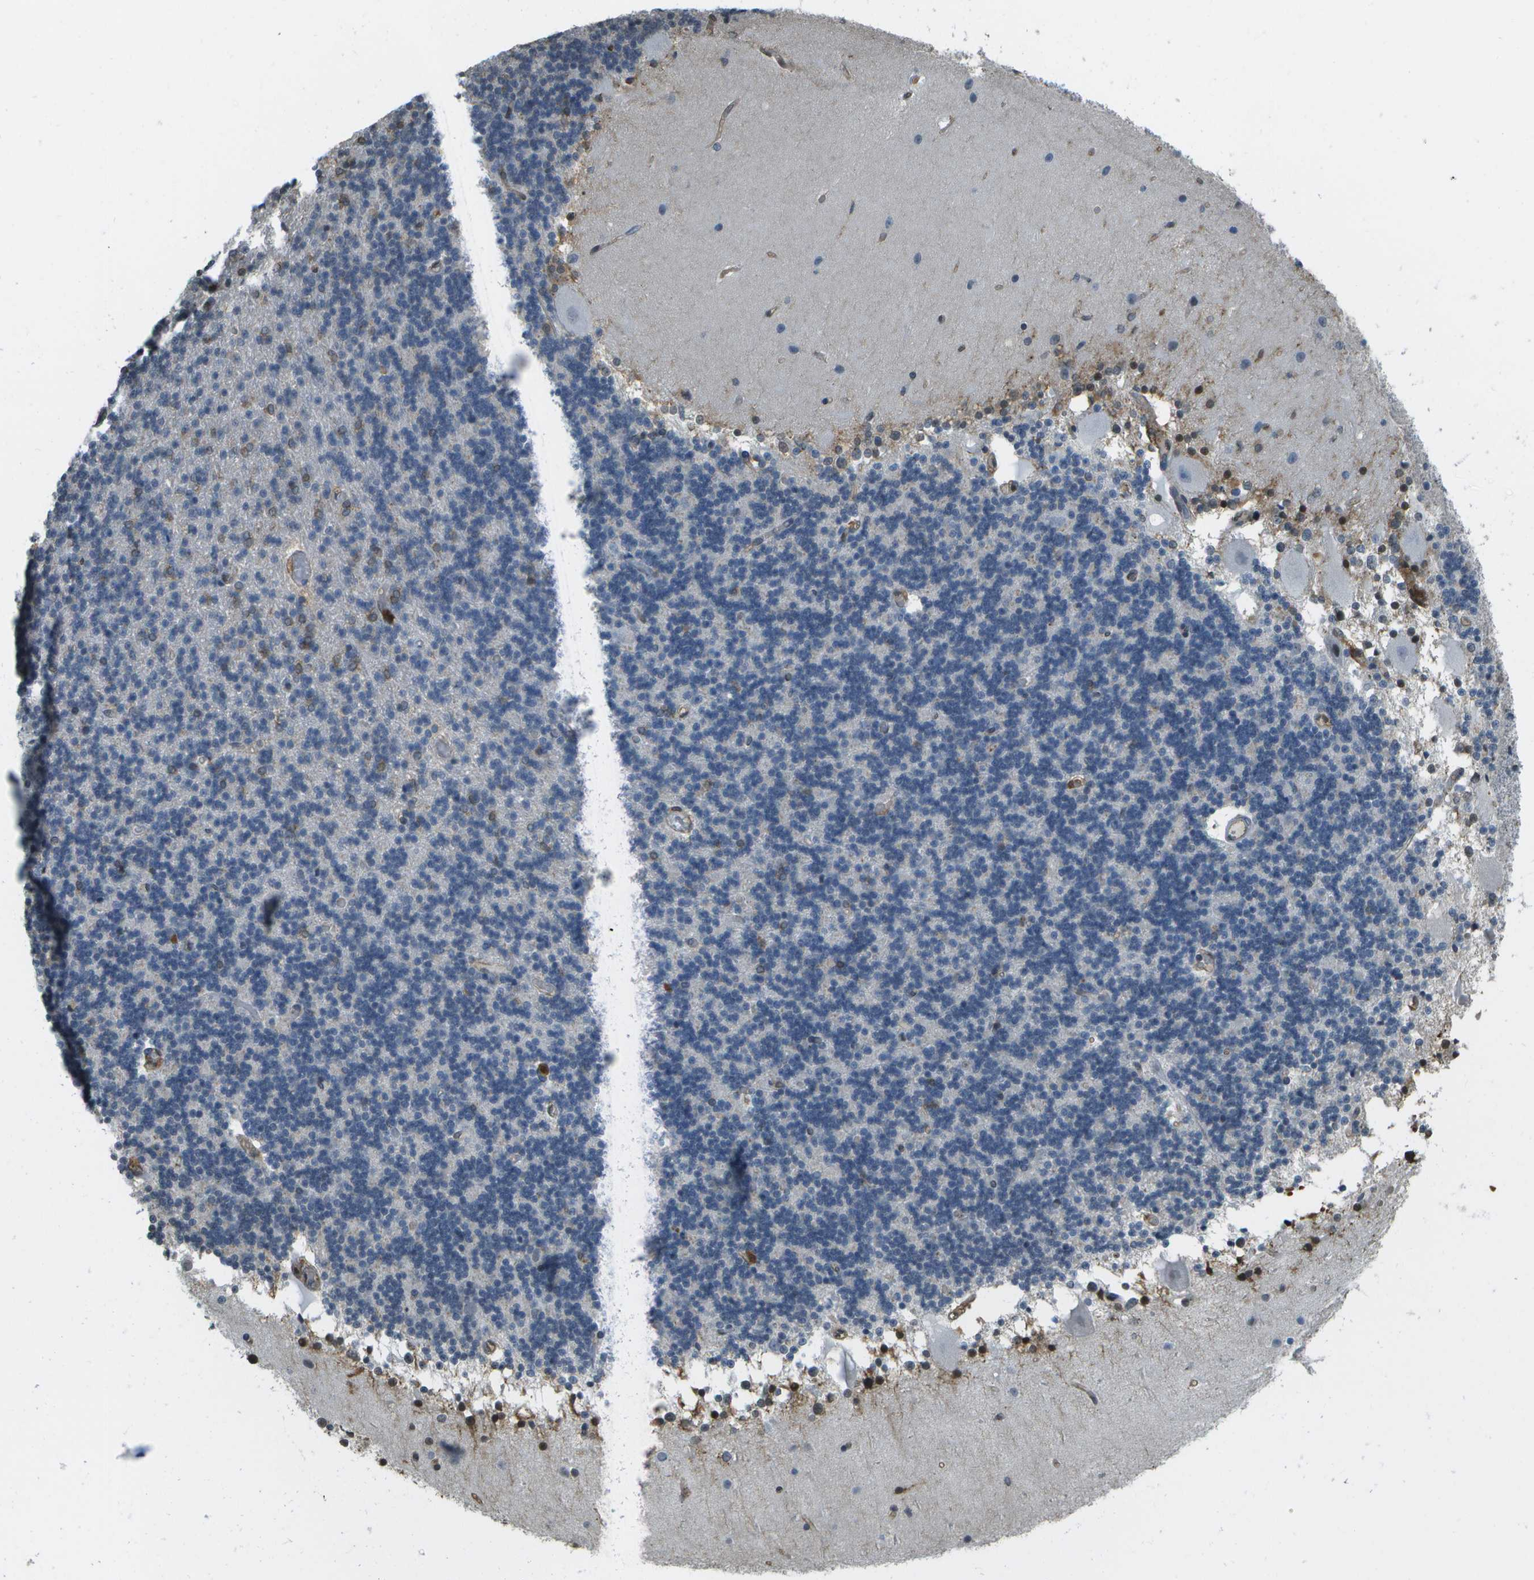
{"staining": {"intensity": "negative", "quantity": "none", "location": "none"}, "tissue": "cerebellum", "cell_type": "Cells in granular layer", "image_type": "normal", "snomed": [{"axis": "morphology", "description": "Normal tissue, NOS"}, {"axis": "topography", "description": "Cerebellum"}], "caption": "This is an immunohistochemistry image of unremarkable cerebellum. There is no expression in cells in granular layer.", "gene": "CACHD1", "patient": {"sex": "female", "age": 54}}